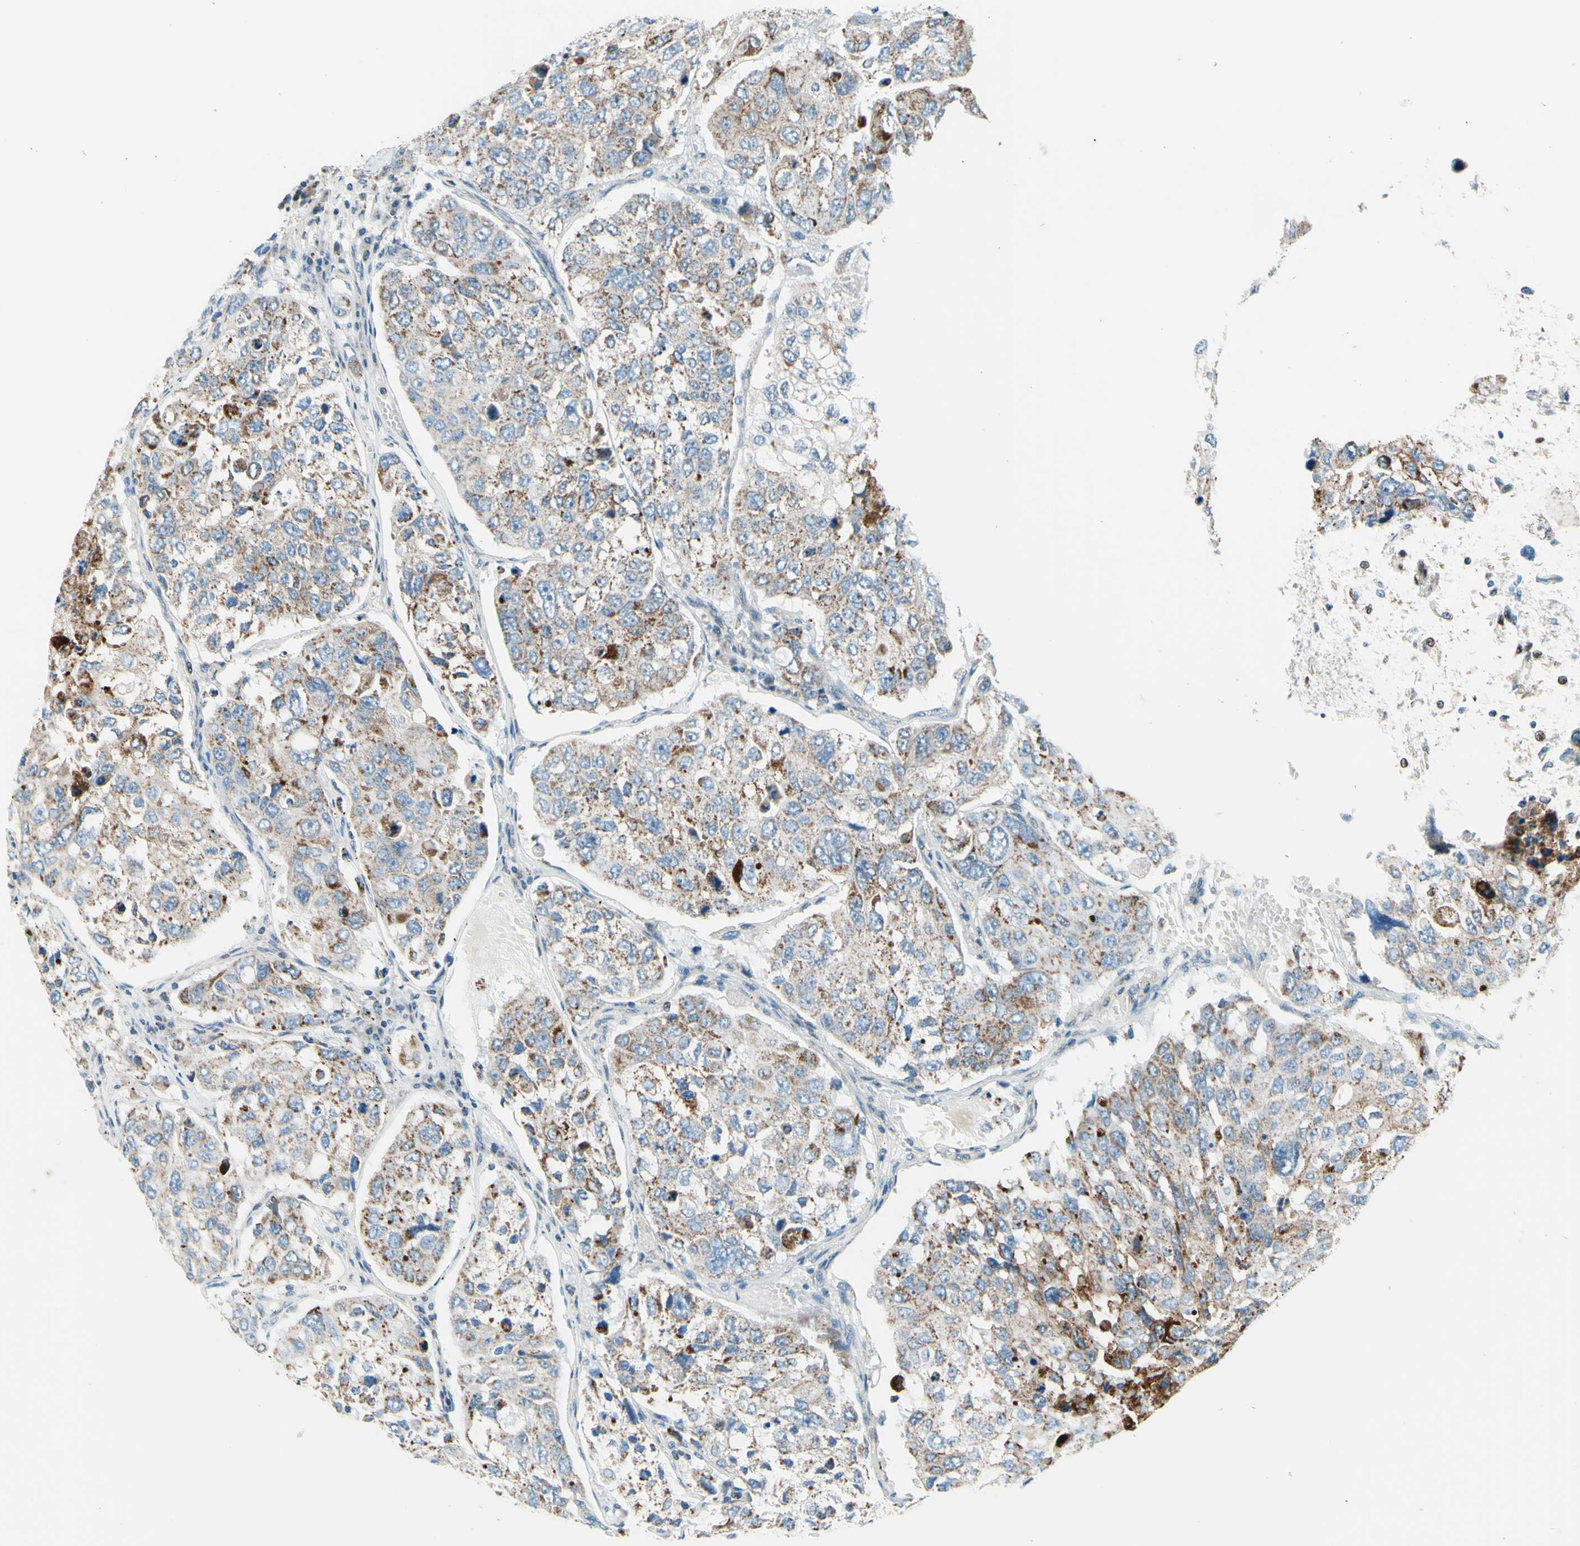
{"staining": {"intensity": "weak", "quantity": ">75%", "location": "cytoplasmic/membranous"}, "tissue": "urothelial cancer", "cell_type": "Tumor cells", "image_type": "cancer", "snomed": [{"axis": "morphology", "description": "Urothelial carcinoma, High grade"}, {"axis": "topography", "description": "Lymph node"}, {"axis": "topography", "description": "Urinary bladder"}], "caption": "Protein expression analysis of high-grade urothelial carcinoma shows weak cytoplasmic/membranous staining in about >75% of tumor cells.", "gene": "CBX7", "patient": {"sex": "male", "age": 51}}